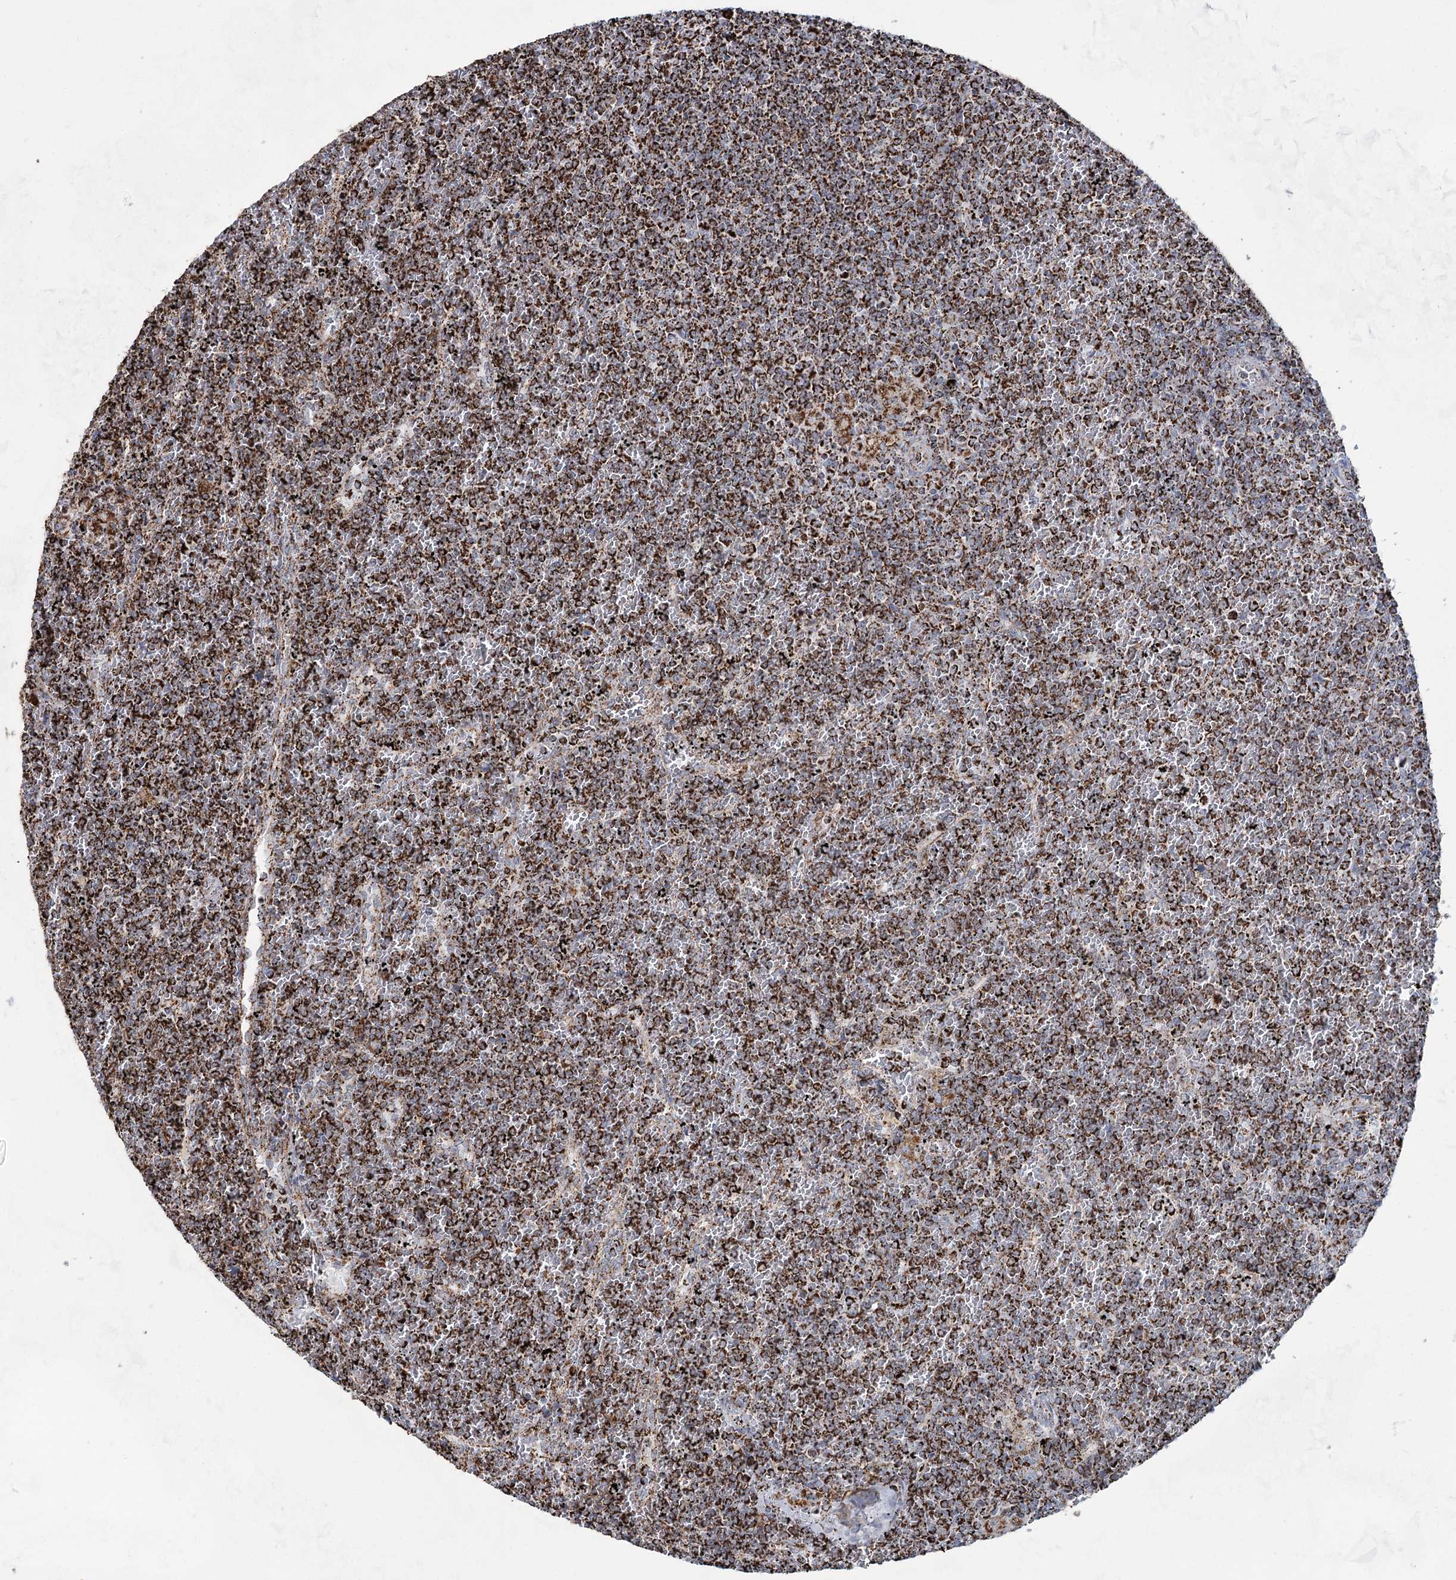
{"staining": {"intensity": "strong", "quantity": ">75%", "location": "cytoplasmic/membranous"}, "tissue": "lymphoma", "cell_type": "Tumor cells", "image_type": "cancer", "snomed": [{"axis": "morphology", "description": "Malignant lymphoma, non-Hodgkin's type, Low grade"}, {"axis": "topography", "description": "Spleen"}], "caption": "Protein expression analysis of lymphoma exhibits strong cytoplasmic/membranous positivity in approximately >75% of tumor cells.", "gene": "CWF19L1", "patient": {"sex": "female", "age": 19}}